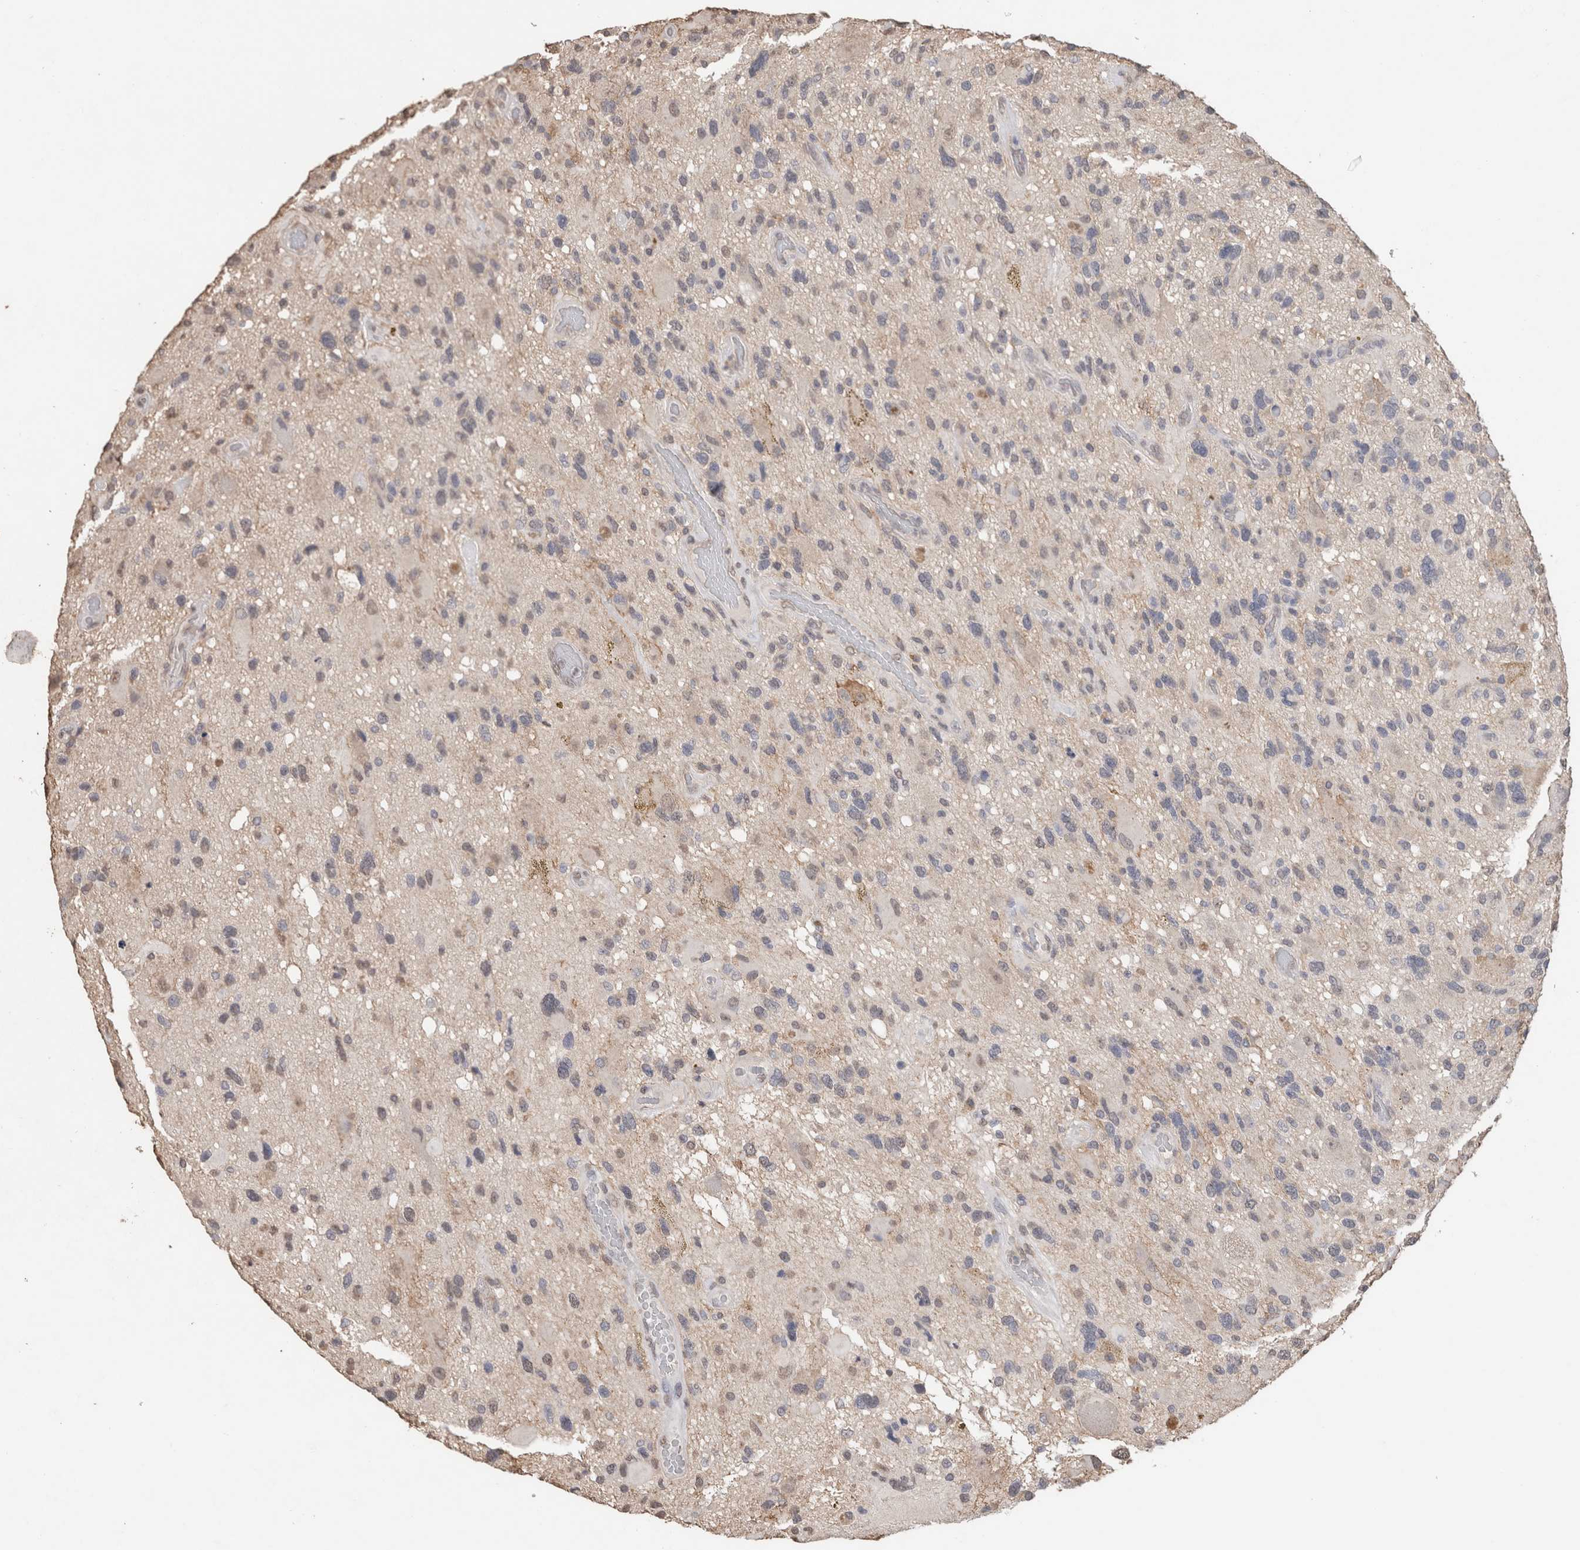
{"staining": {"intensity": "negative", "quantity": "none", "location": "none"}, "tissue": "glioma", "cell_type": "Tumor cells", "image_type": "cancer", "snomed": [{"axis": "morphology", "description": "Glioma, malignant, High grade"}, {"axis": "topography", "description": "Brain"}], "caption": "Human malignant glioma (high-grade) stained for a protein using immunohistochemistry (IHC) shows no positivity in tumor cells.", "gene": "S100A10", "patient": {"sex": "male", "age": 33}}